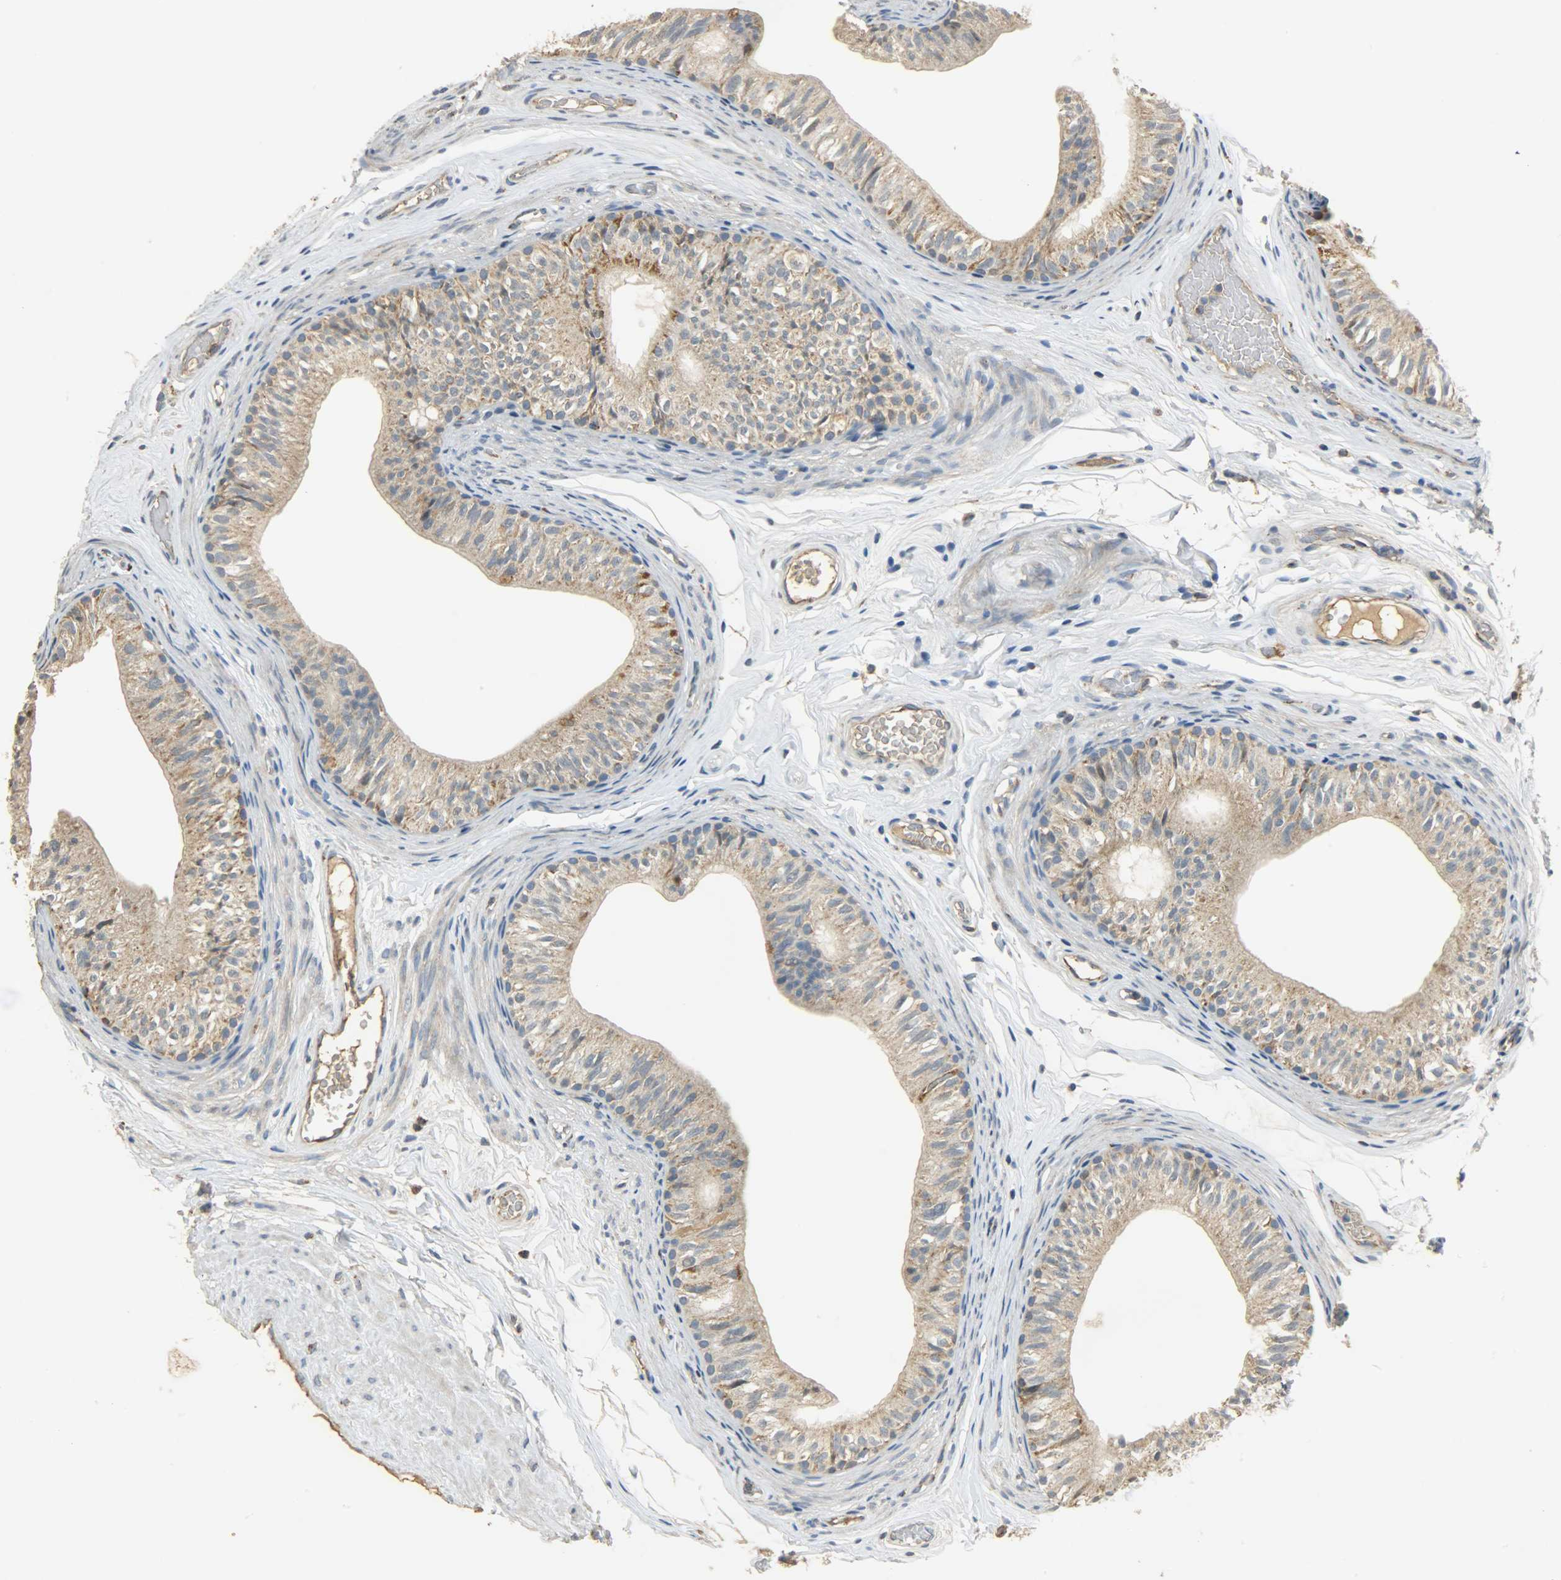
{"staining": {"intensity": "moderate", "quantity": ">75%", "location": "cytoplasmic/membranous"}, "tissue": "epididymis", "cell_type": "Glandular cells", "image_type": "normal", "snomed": [{"axis": "morphology", "description": "Normal tissue, NOS"}, {"axis": "topography", "description": "Testis"}, {"axis": "topography", "description": "Epididymis"}], "caption": "The image reveals staining of benign epididymis, revealing moderate cytoplasmic/membranous protein staining (brown color) within glandular cells.", "gene": "HDHD5", "patient": {"sex": "male", "age": 36}}